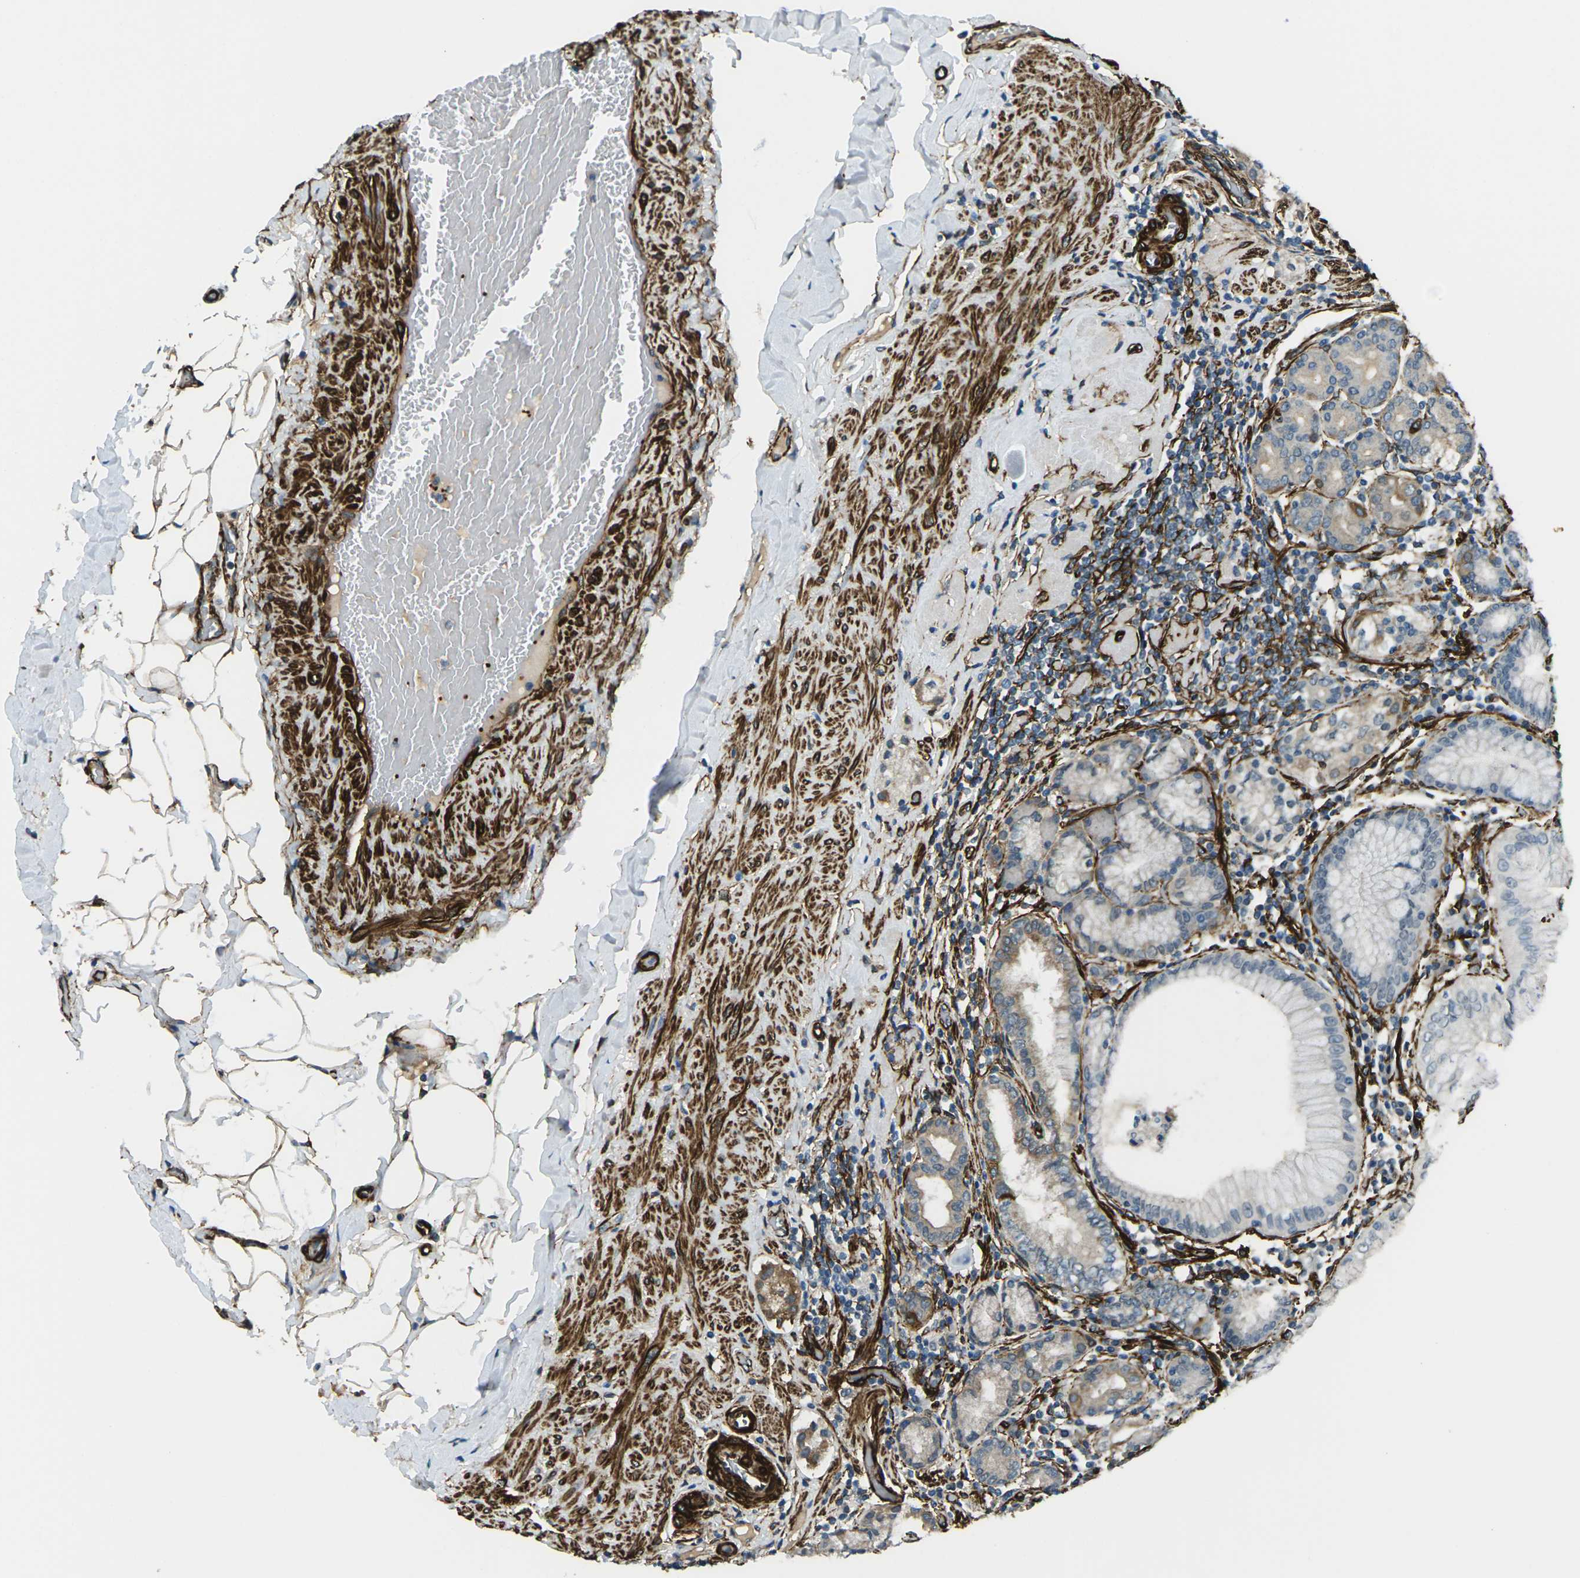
{"staining": {"intensity": "weak", "quantity": "<25%", "location": "cytoplasmic/membranous"}, "tissue": "stomach", "cell_type": "Glandular cells", "image_type": "normal", "snomed": [{"axis": "morphology", "description": "Normal tissue, NOS"}, {"axis": "topography", "description": "Stomach, lower"}], "caption": "The histopathology image reveals no staining of glandular cells in normal stomach. The staining was performed using DAB to visualize the protein expression in brown, while the nuclei were stained in blue with hematoxylin (Magnification: 20x).", "gene": "GRAMD1C", "patient": {"sex": "female", "age": 76}}